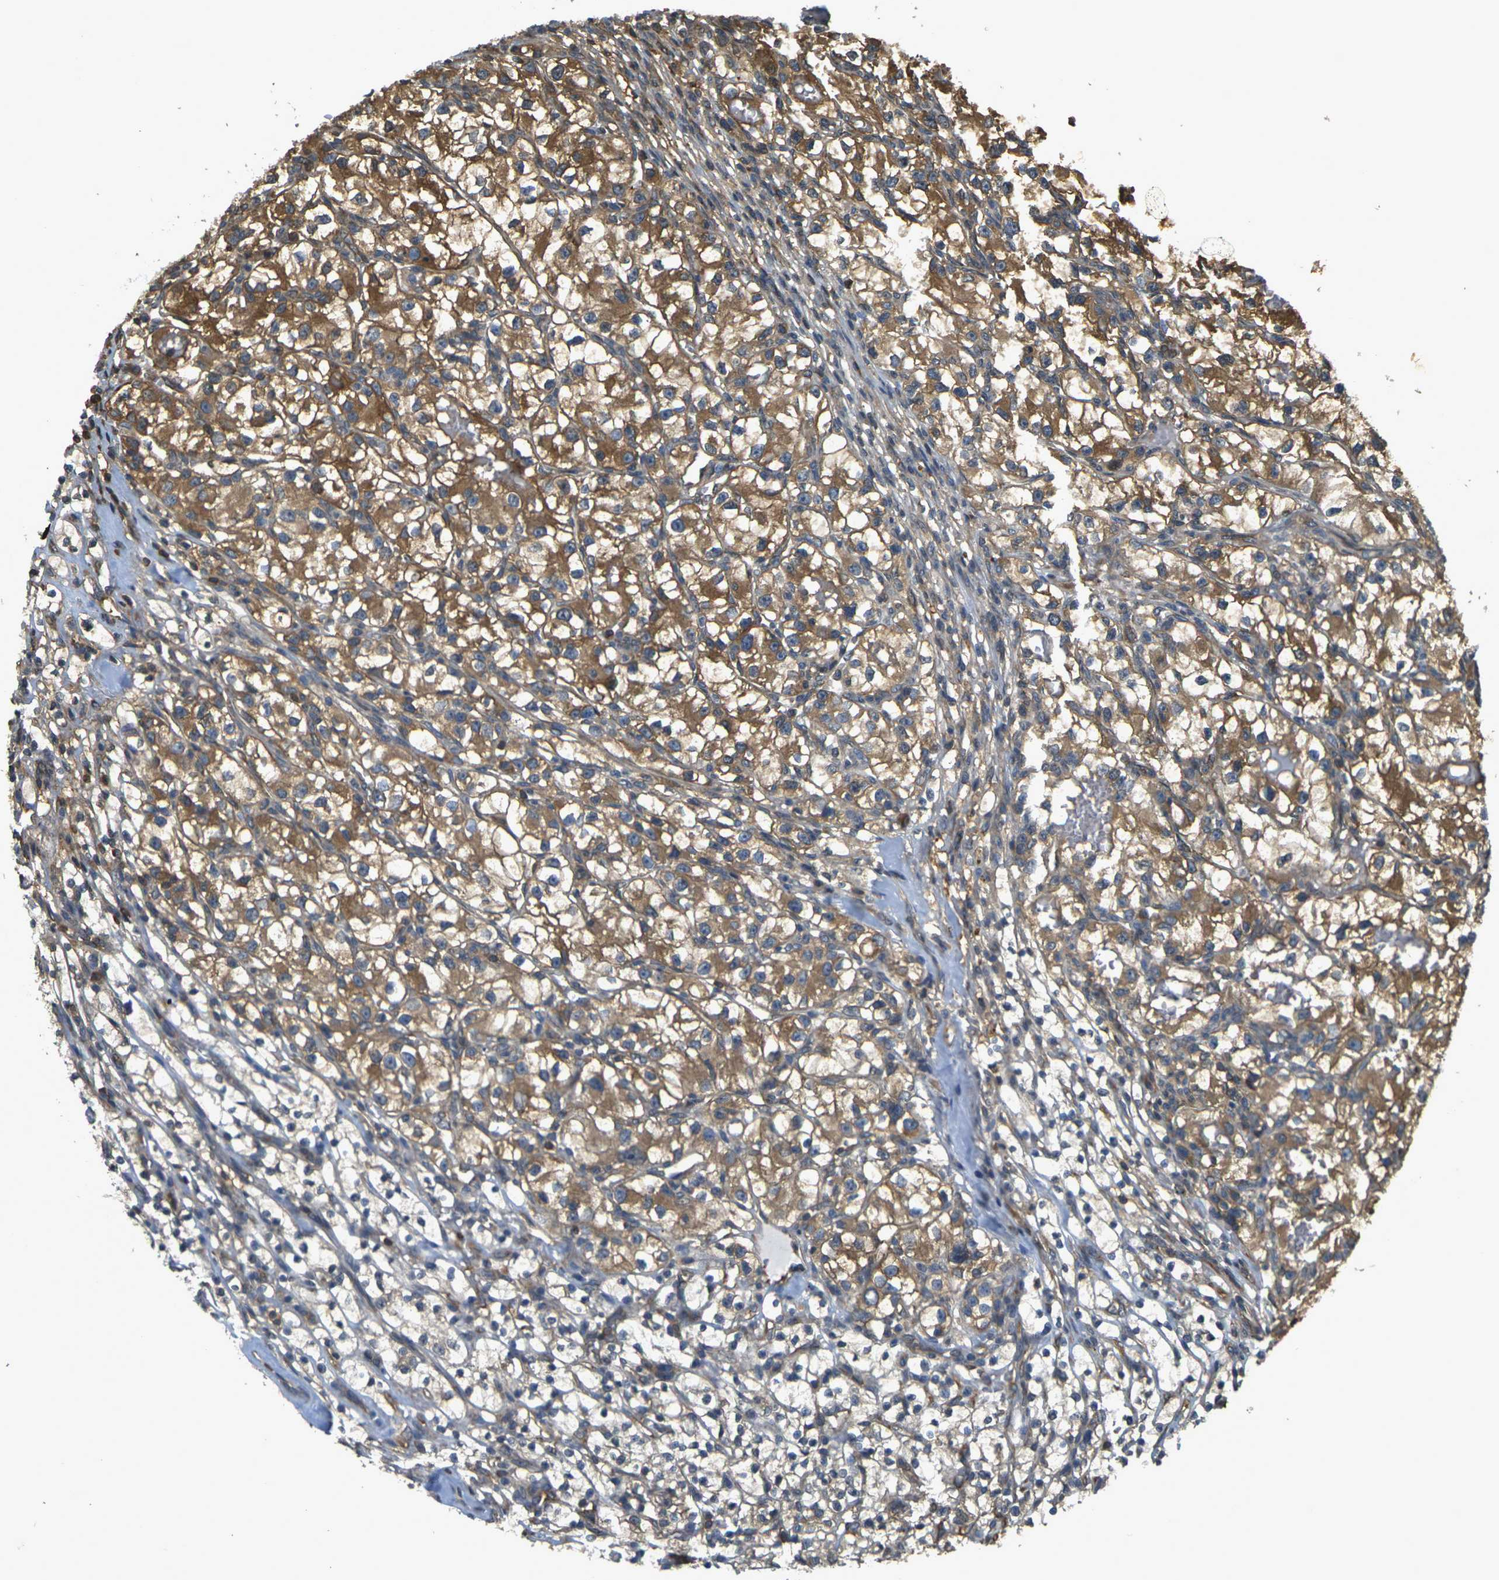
{"staining": {"intensity": "moderate", "quantity": ">75%", "location": "cytoplasmic/membranous"}, "tissue": "renal cancer", "cell_type": "Tumor cells", "image_type": "cancer", "snomed": [{"axis": "morphology", "description": "Adenocarcinoma, NOS"}, {"axis": "topography", "description": "Kidney"}], "caption": "Human renal cancer stained with a brown dye reveals moderate cytoplasmic/membranous positive expression in about >75% of tumor cells.", "gene": "CAST", "patient": {"sex": "female", "age": 57}}